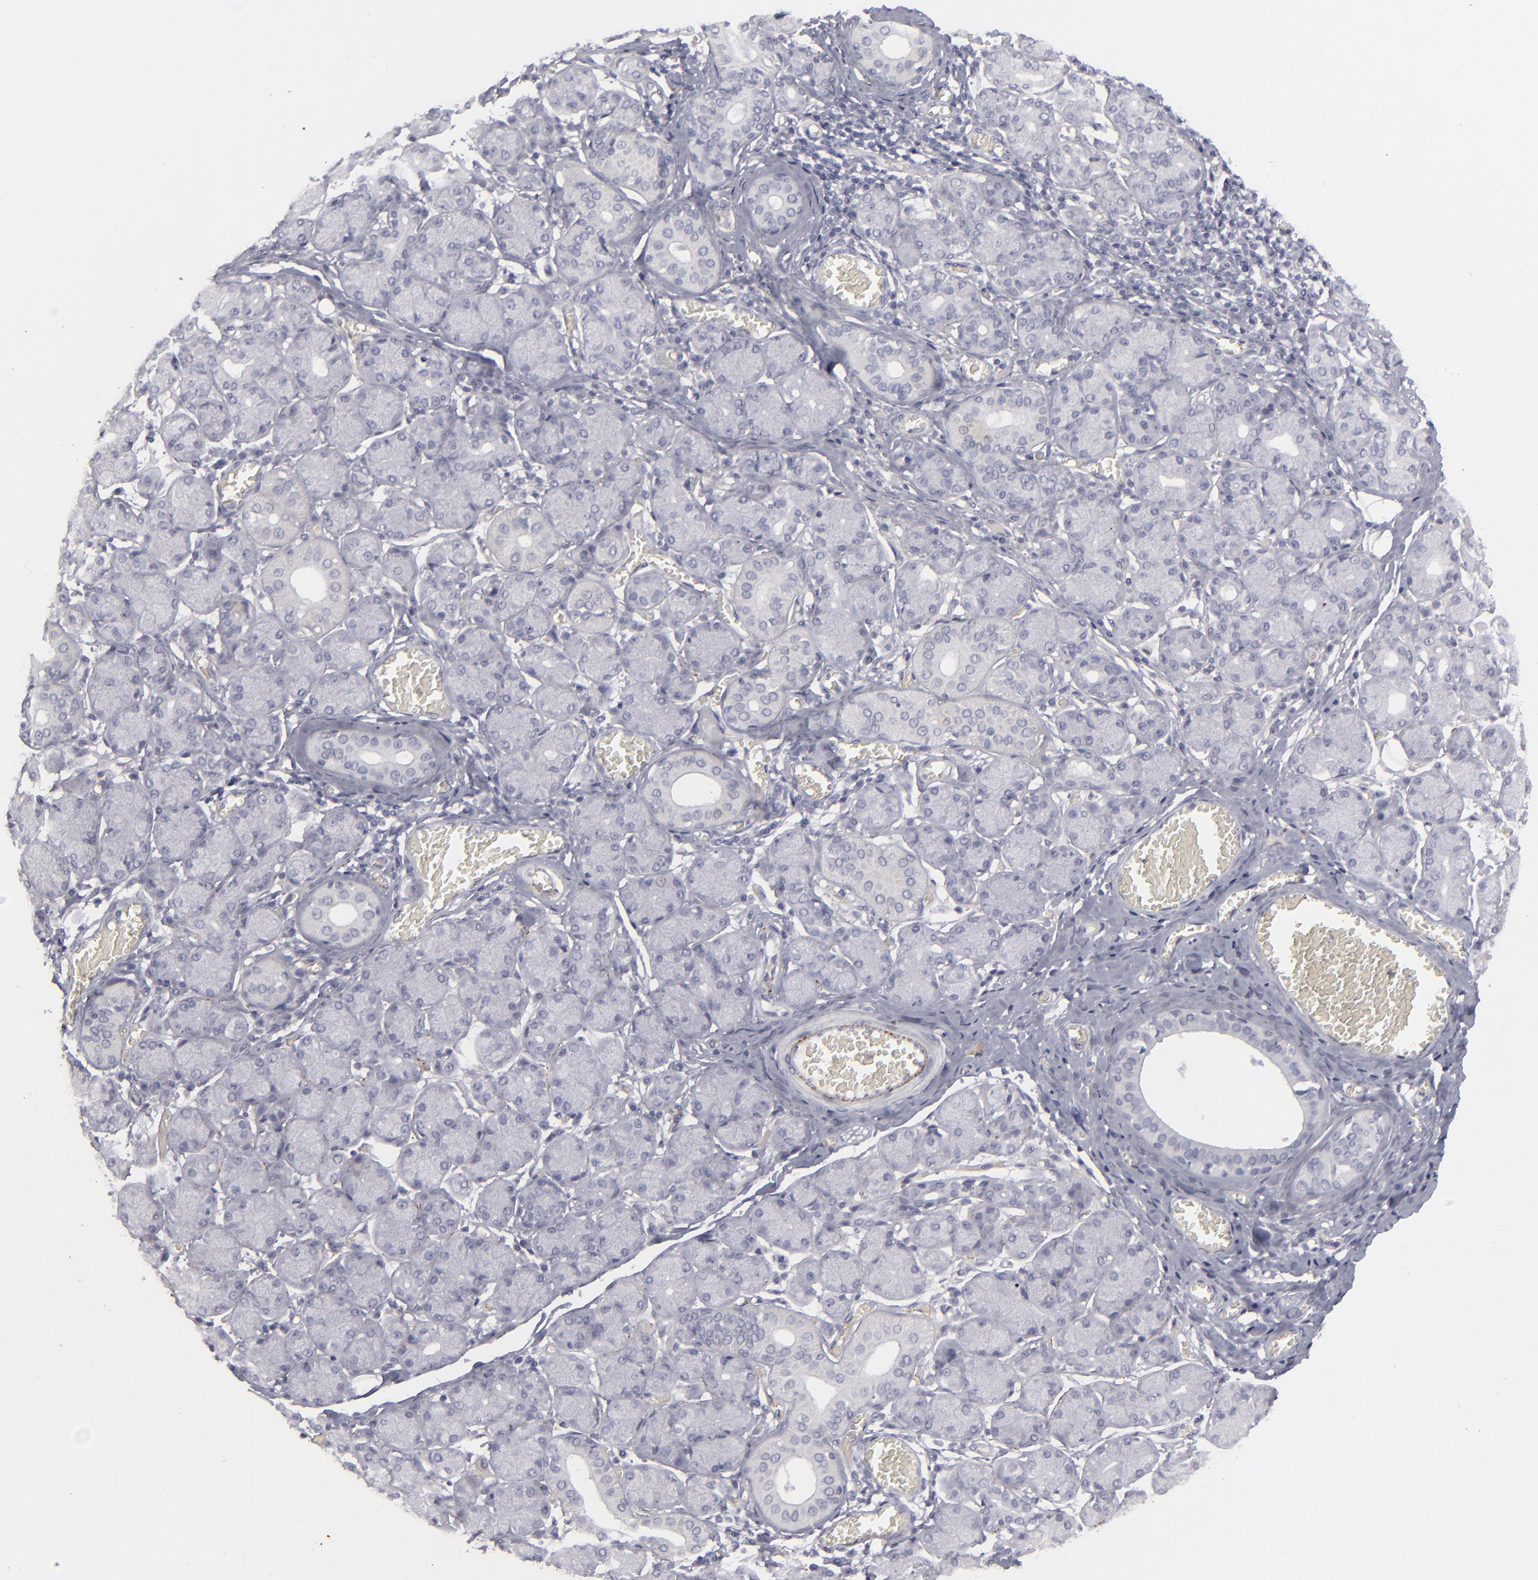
{"staining": {"intensity": "negative", "quantity": "none", "location": "none"}, "tissue": "salivary gland", "cell_type": "Glandular cells", "image_type": "normal", "snomed": [{"axis": "morphology", "description": "Normal tissue, NOS"}, {"axis": "topography", "description": "Salivary gland"}], "caption": "This is an IHC micrograph of normal human salivary gland. There is no staining in glandular cells.", "gene": "C9", "patient": {"sex": "female", "age": 24}}